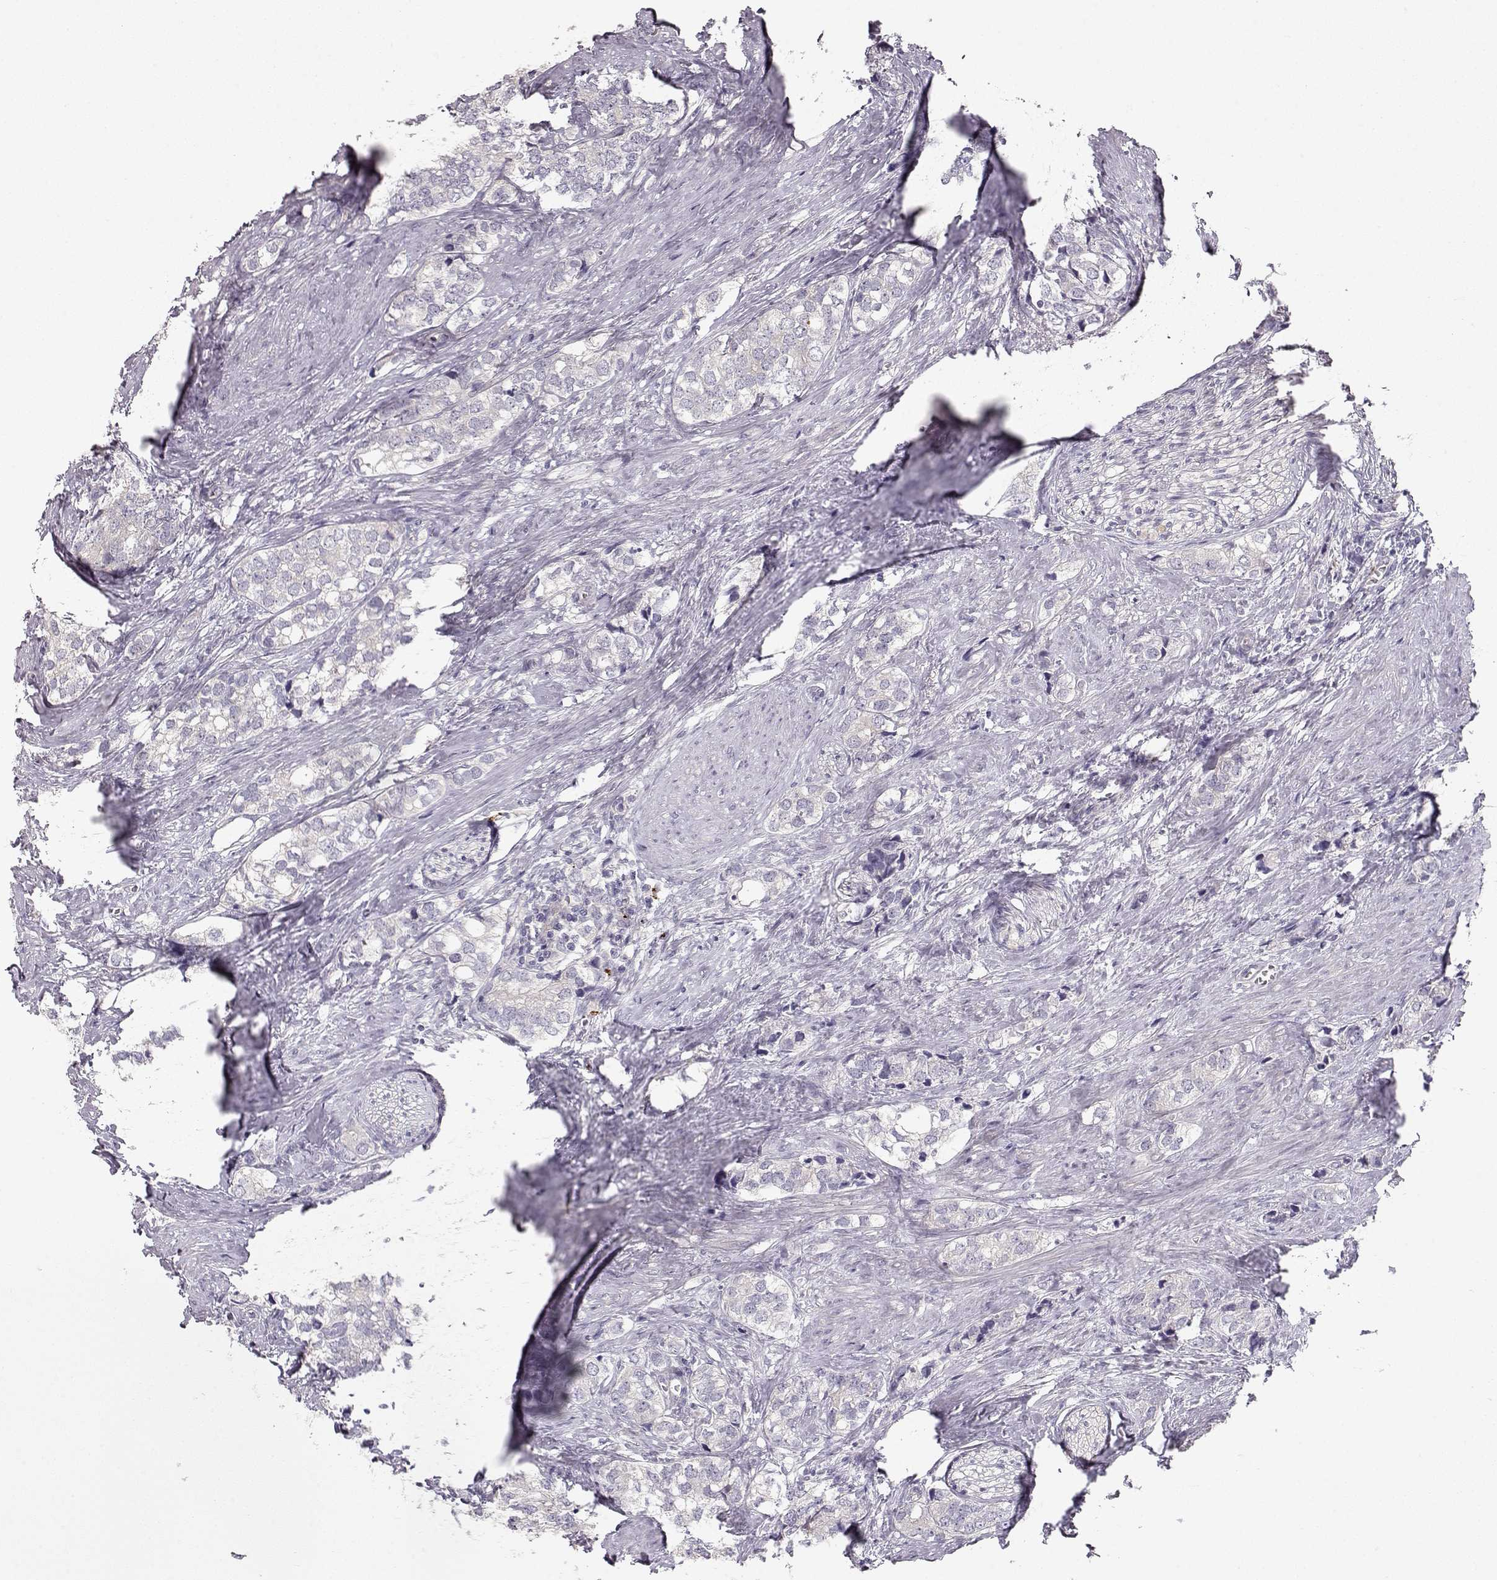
{"staining": {"intensity": "negative", "quantity": "none", "location": "none"}, "tissue": "prostate cancer", "cell_type": "Tumor cells", "image_type": "cancer", "snomed": [{"axis": "morphology", "description": "Adenocarcinoma, NOS"}, {"axis": "topography", "description": "Prostate and seminal vesicle, NOS"}], "caption": "Immunohistochemistry of human prostate cancer (adenocarcinoma) demonstrates no staining in tumor cells.", "gene": "ARHGAP8", "patient": {"sex": "male", "age": 63}}